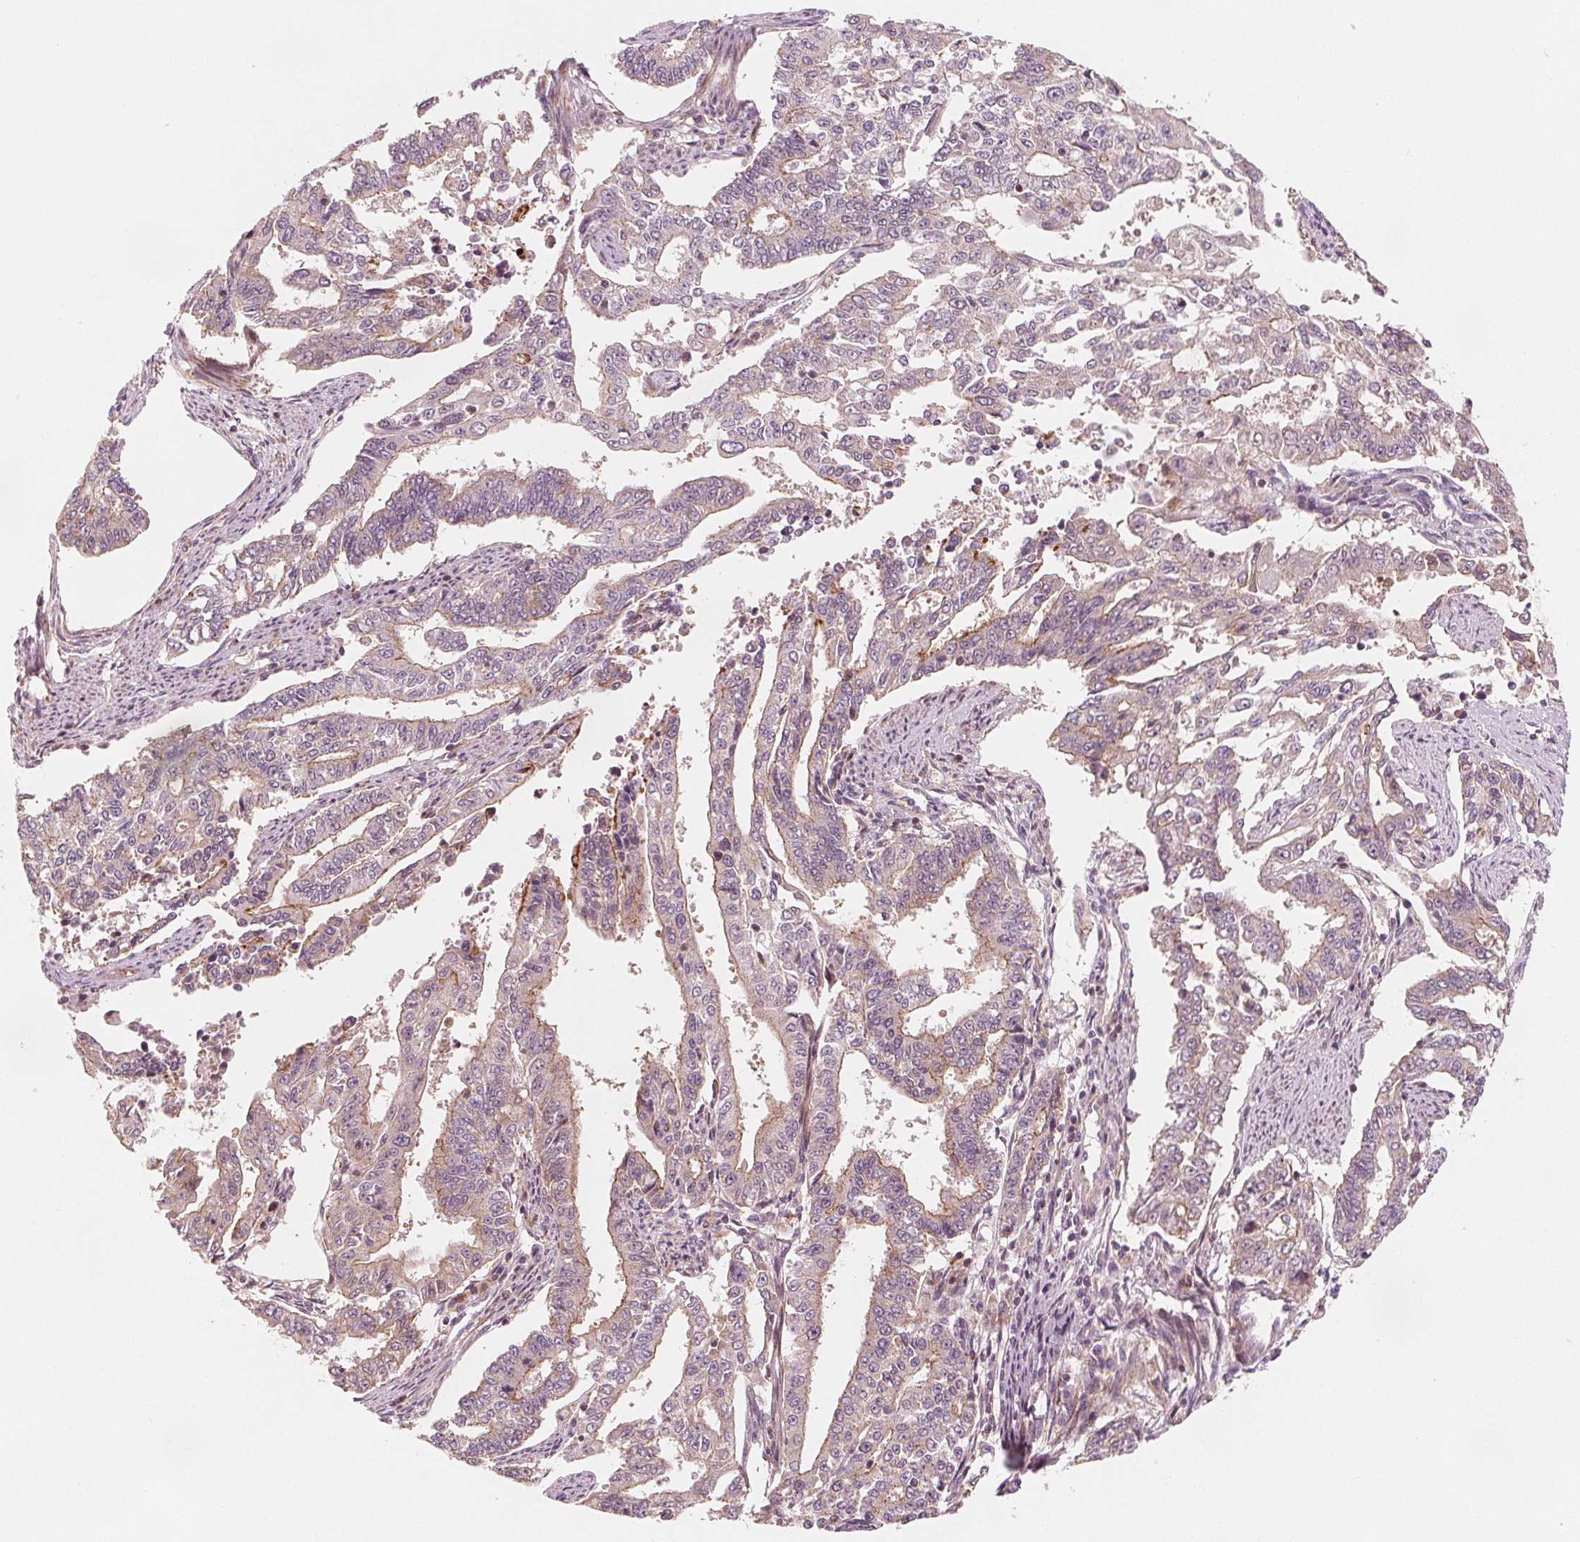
{"staining": {"intensity": "weak", "quantity": "<25%", "location": "cytoplasmic/membranous"}, "tissue": "endometrial cancer", "cell_type": "Tumor cells", "image_type": "cancer", "snomed": [{"axis": "morphology", "description": "Adenocarcinoma, NOS"}, {"axis": "topography", "description": "Uterus"}], "caption": "DAB (3,3'-diaminobenzidine) immunohistochemical staining of endometrial cancer (adenocarcinoma) shows no significant staining in tumor cells.", "gene": "ADAM33", "patient": {"sex": "female", "age": 59}}